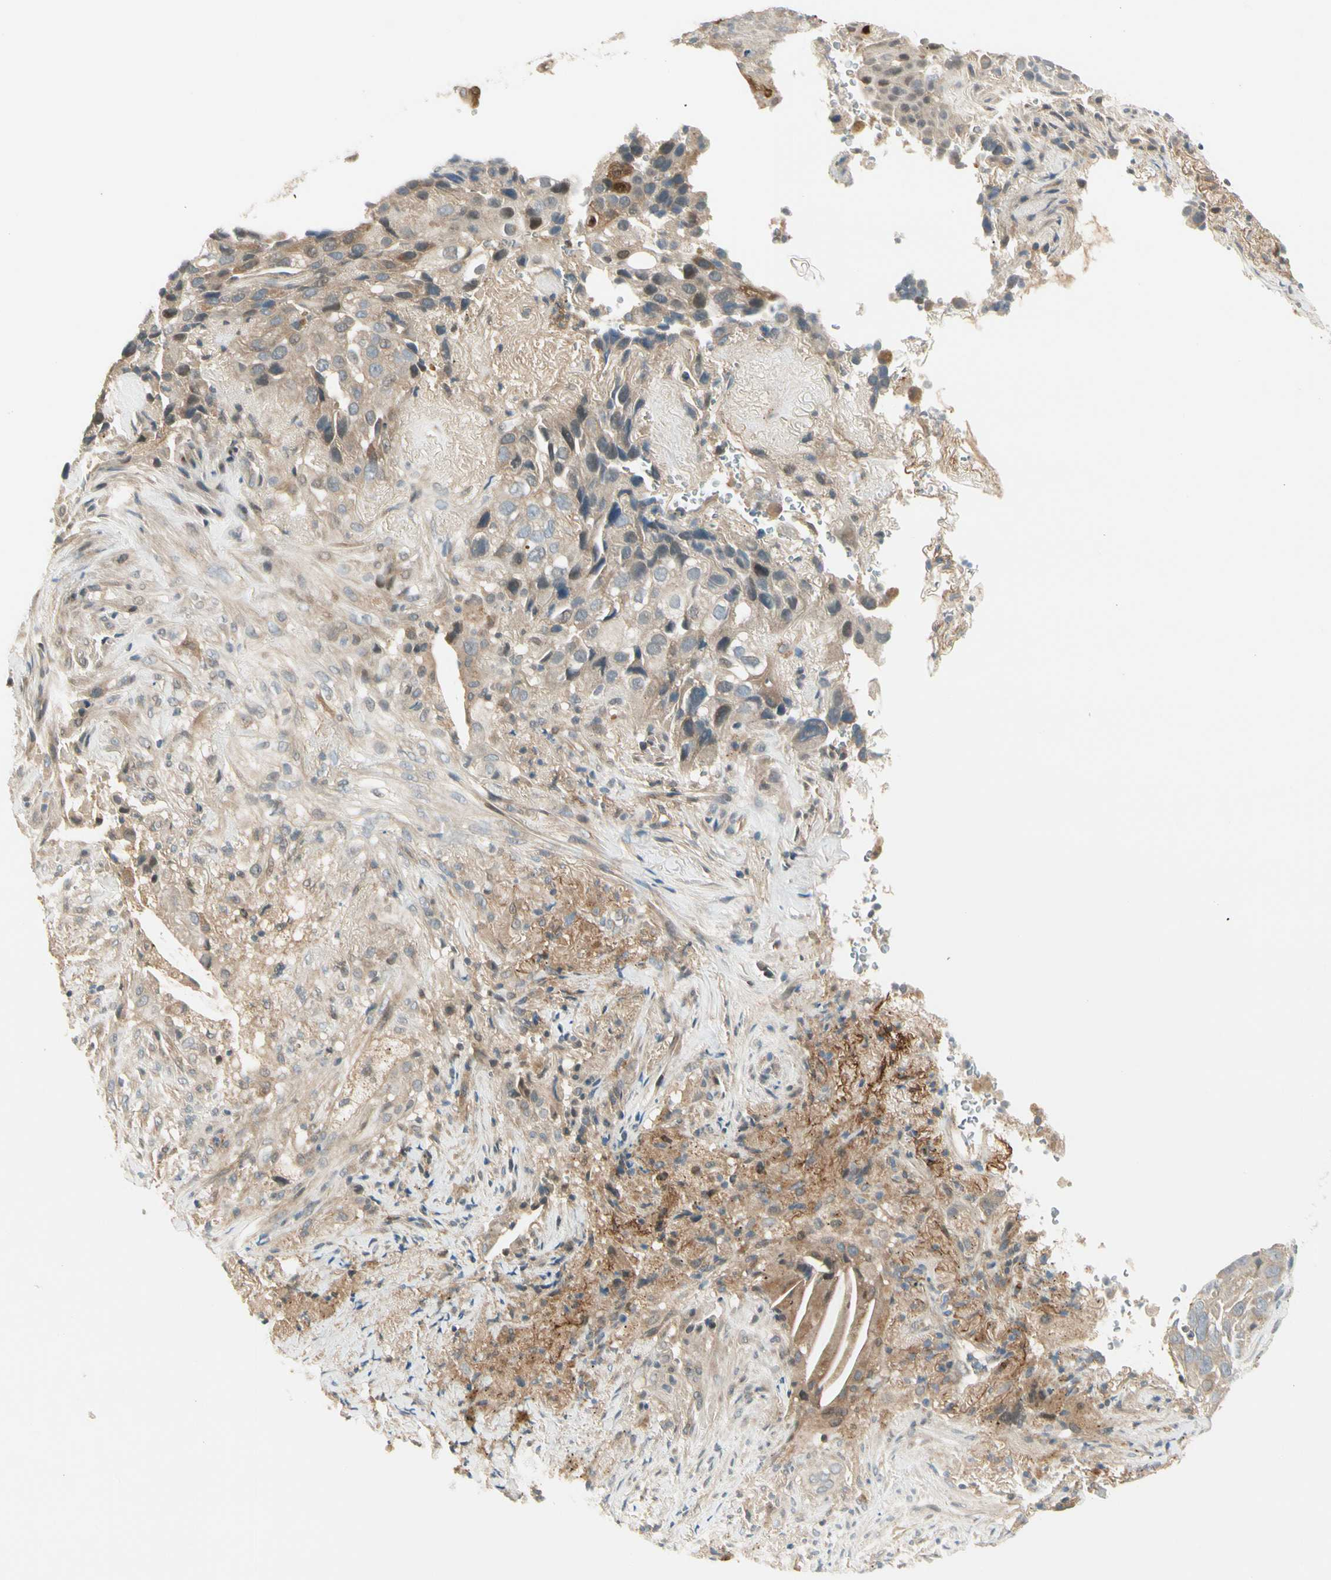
{"staining": {"intensity": "weak", "quantity": ">75%", "location": "cytoplasmic/membranous"}, "tissue": "lung cancer", "cell_type": "Tumor cells", "image_type": "cancer", "snomed": [{"axis": "morphology", "description": "Squamous cell carcinoma, NOS"}, {"axis": "topography", "description": "Lung"}], "caption": "High-power microscopy captured an IHC histopathology image of lung squamous cell carcinoma, revealing weak cytoplasmic/membranous expression in approximately >75% of tumor cells.", "gene": "EPHB3", "patient": {"sex": "male", "age": 54}}